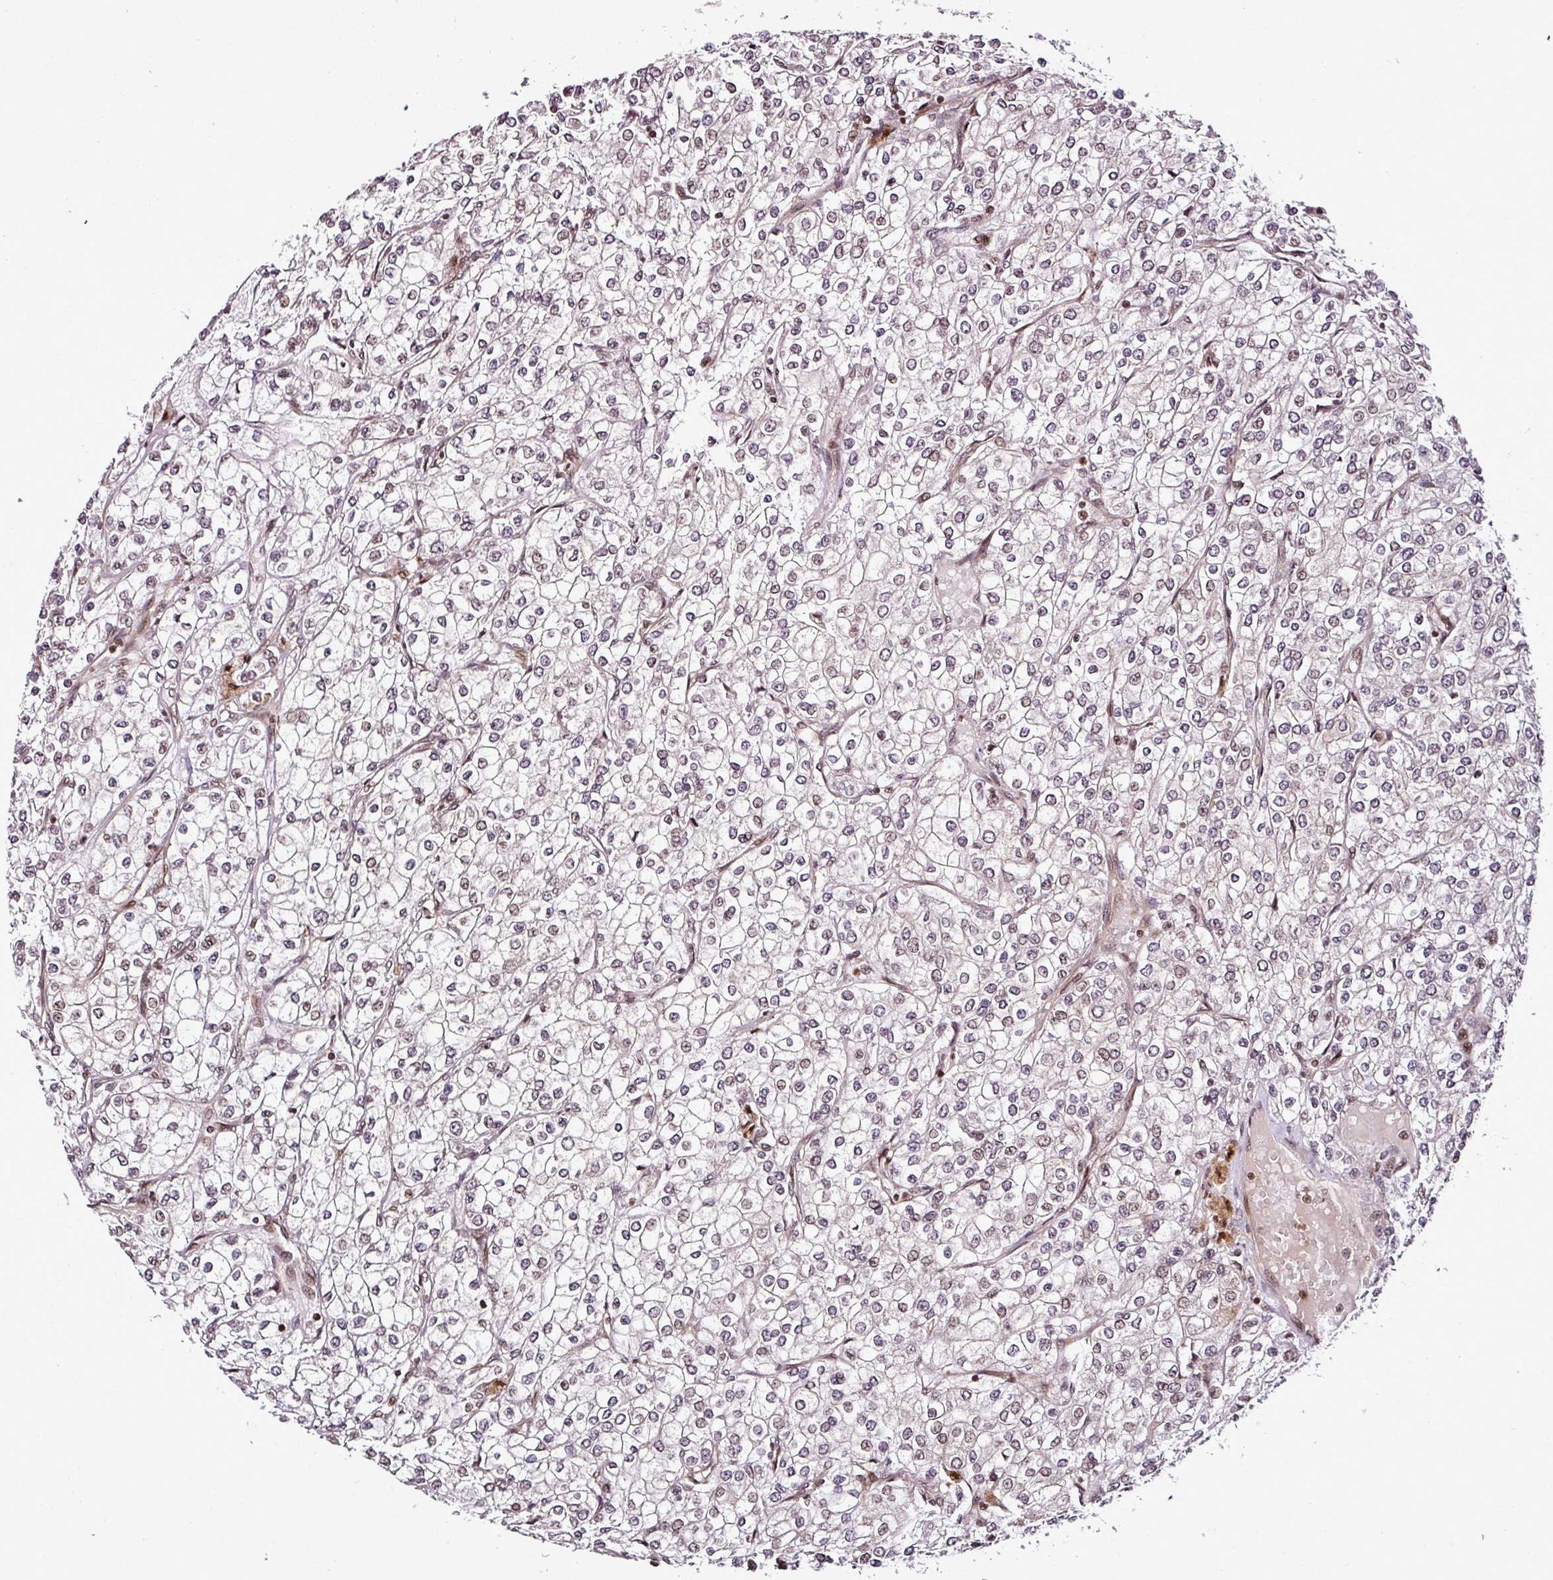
{"staining": {"intensity": "weak", "quantity": "<25%", "location": "nuclear"}, "tissue": "renal cancer", "cell_type": "Tumor cells", "image_type": "cancer", "snomed": [{"axis": "morphology", "description": "Adenocarcinoma, NOS"}, {"axis": "topography", "description": "Kidney"}], "caption": "Renal adenocarcinoma was stained to show a protein in brown. There is no significant expression in tumor cells.", "gene": "COPRS", "patient": {"sex": "male", "age": 80}}